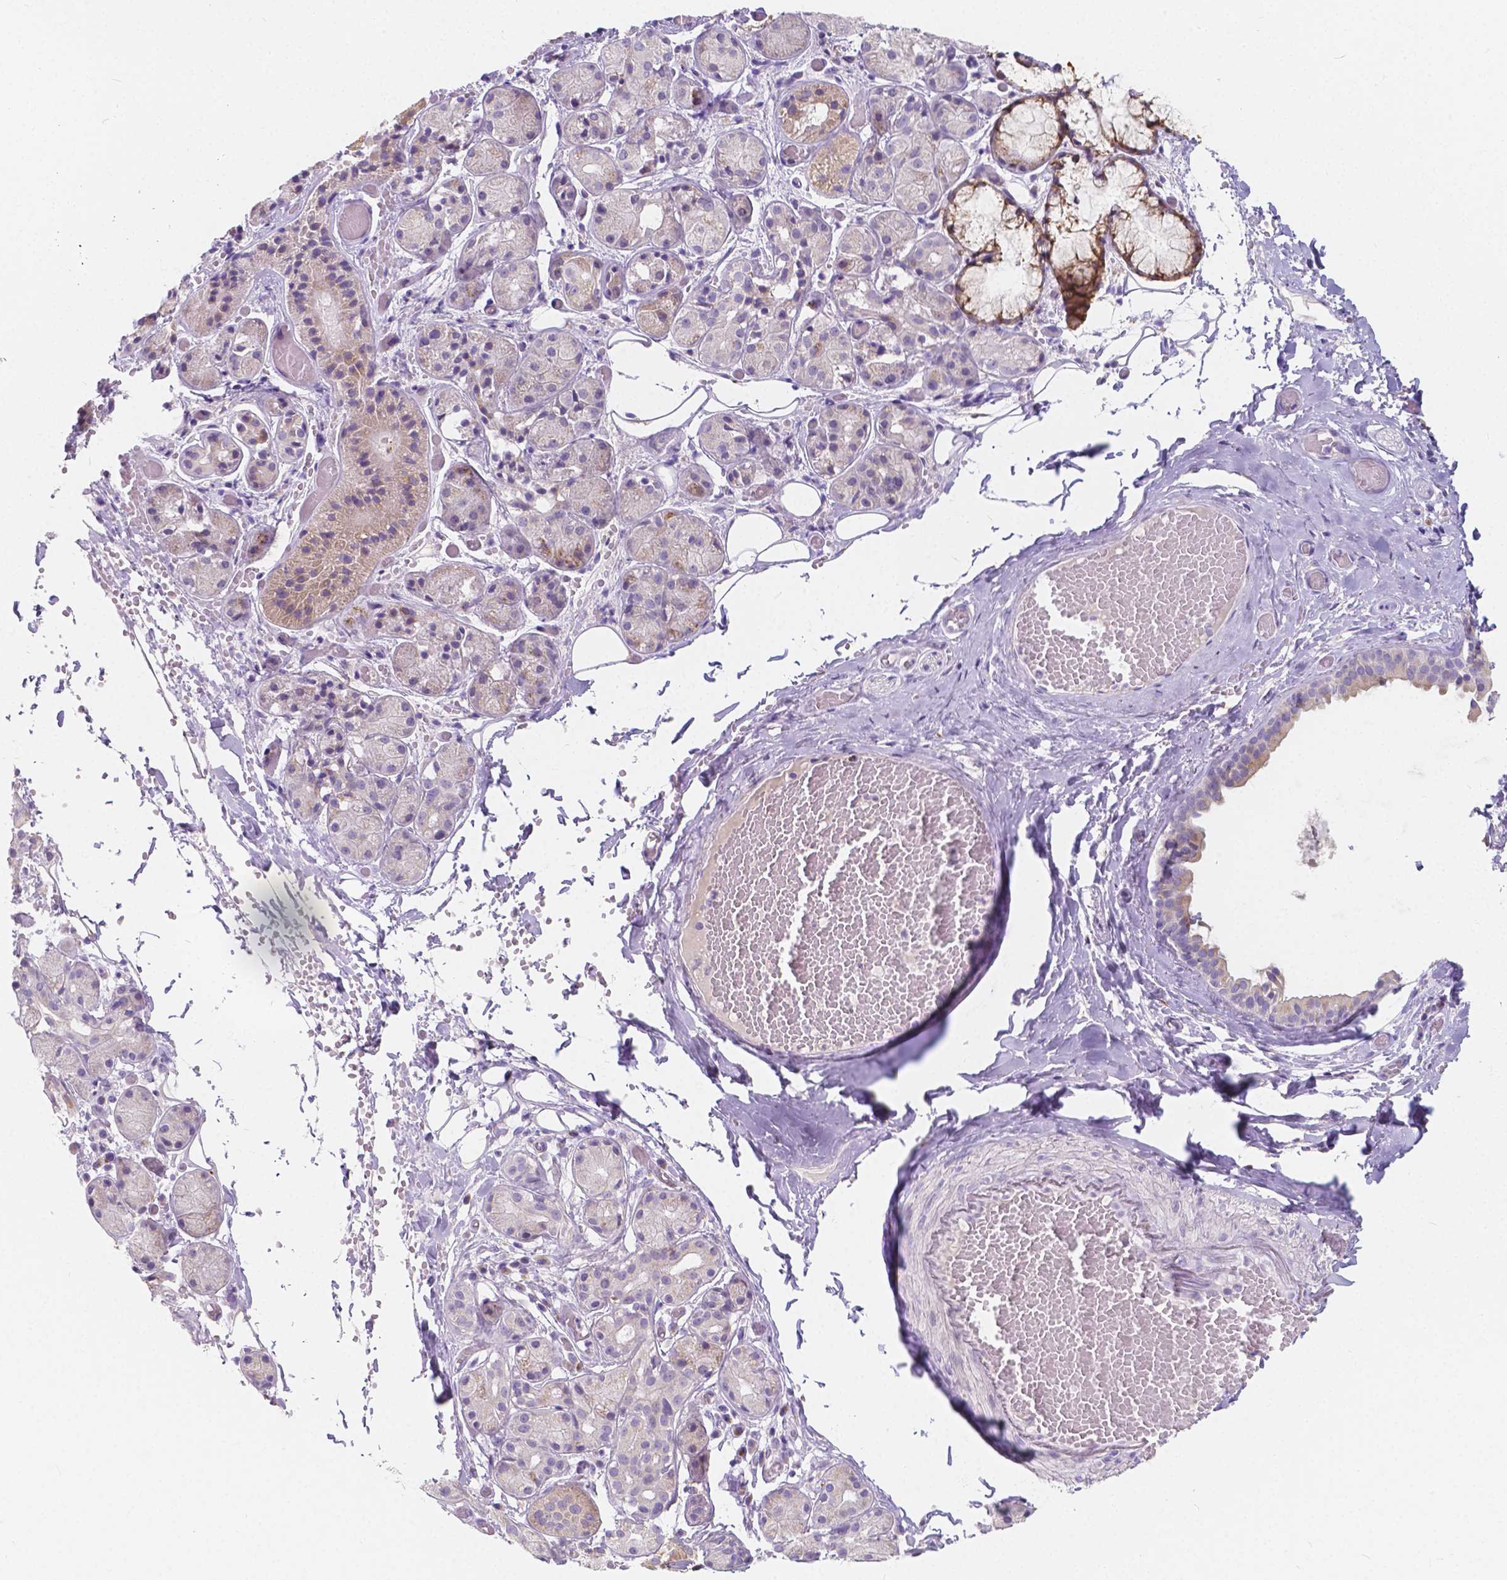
{"staining": {"intensity": "weak", "quantity": "<25%", "location": "cytoplasmic/membranous"}, "tissue": "salivary gland", "cell_type": "Glandular cells", "image_type": "normal", "snomed": [{"axis": "morphology", "description": "Normal tissue, NOS"}, {"axis": "topography", "description": "Salivary gland"}, {"axis": "topography", "description": "Peripheral nerve tissue"}], "caption": "There is no significant expression in glandular cells of salivary gland. The staining is performed using DAB brown chromogen with nuclei counter-stained in using hematoxylin.", "gene": "RNF186", "patient": {"sex": "male", "age": 71}}